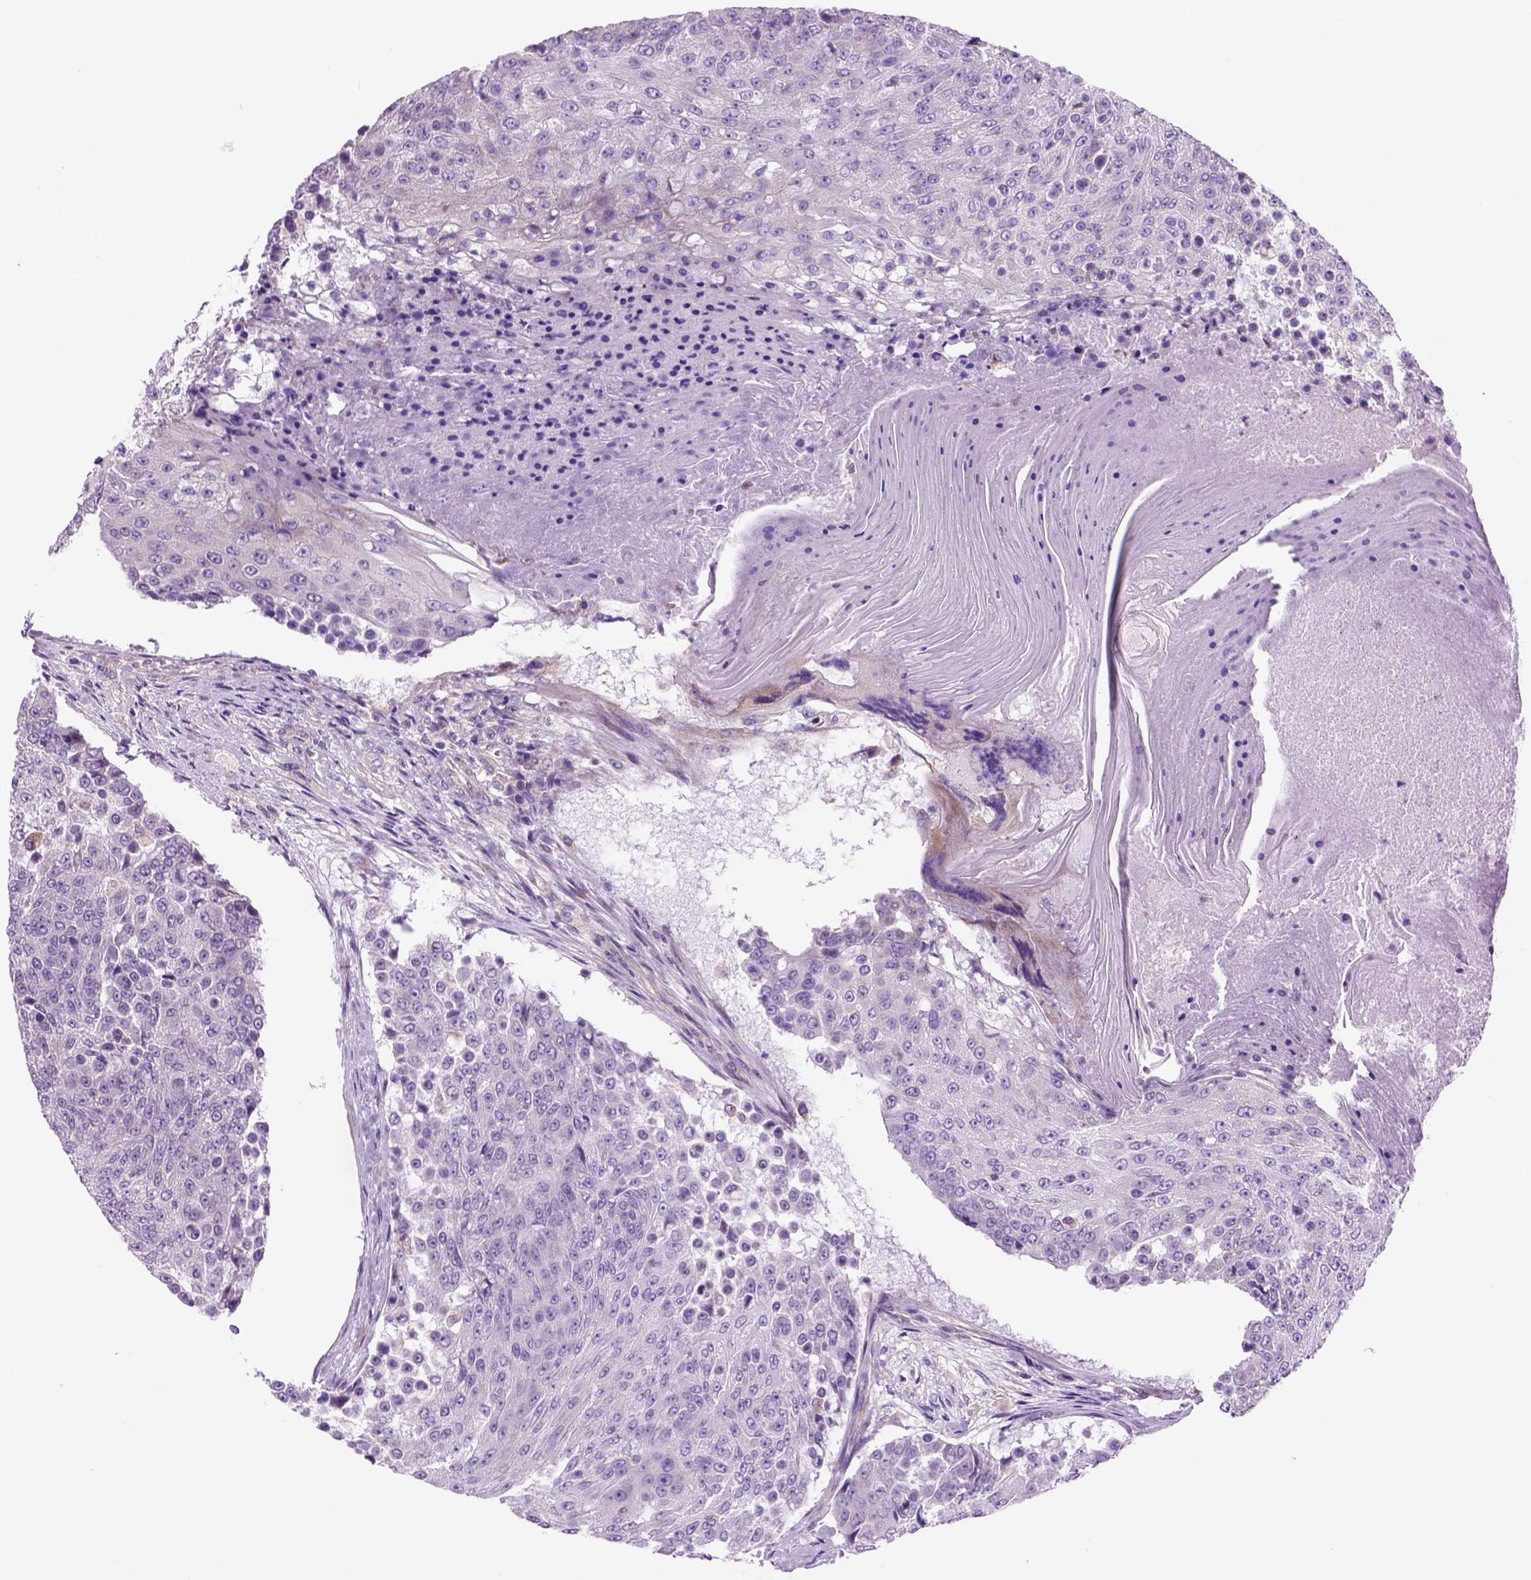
{"staining": {"intensity": "negative", "quantity": "none", "location": "none"}, "tissue": "urothelial cancer", "cell_type": "Tumor cells", "image_type": "cancer", "snomed": [{"axis": "morphology", "description": "Urothelial carcinoma, High grade"}, {"axis": "topography", "description": "Urinary bladder"}], "caption": "The immunohistochemistry micrograph has no significant expression in tumor cells of urothelial cancer tissue.", "gene": "PIAS3", "patient": {"sex": "female", "age": 63}}